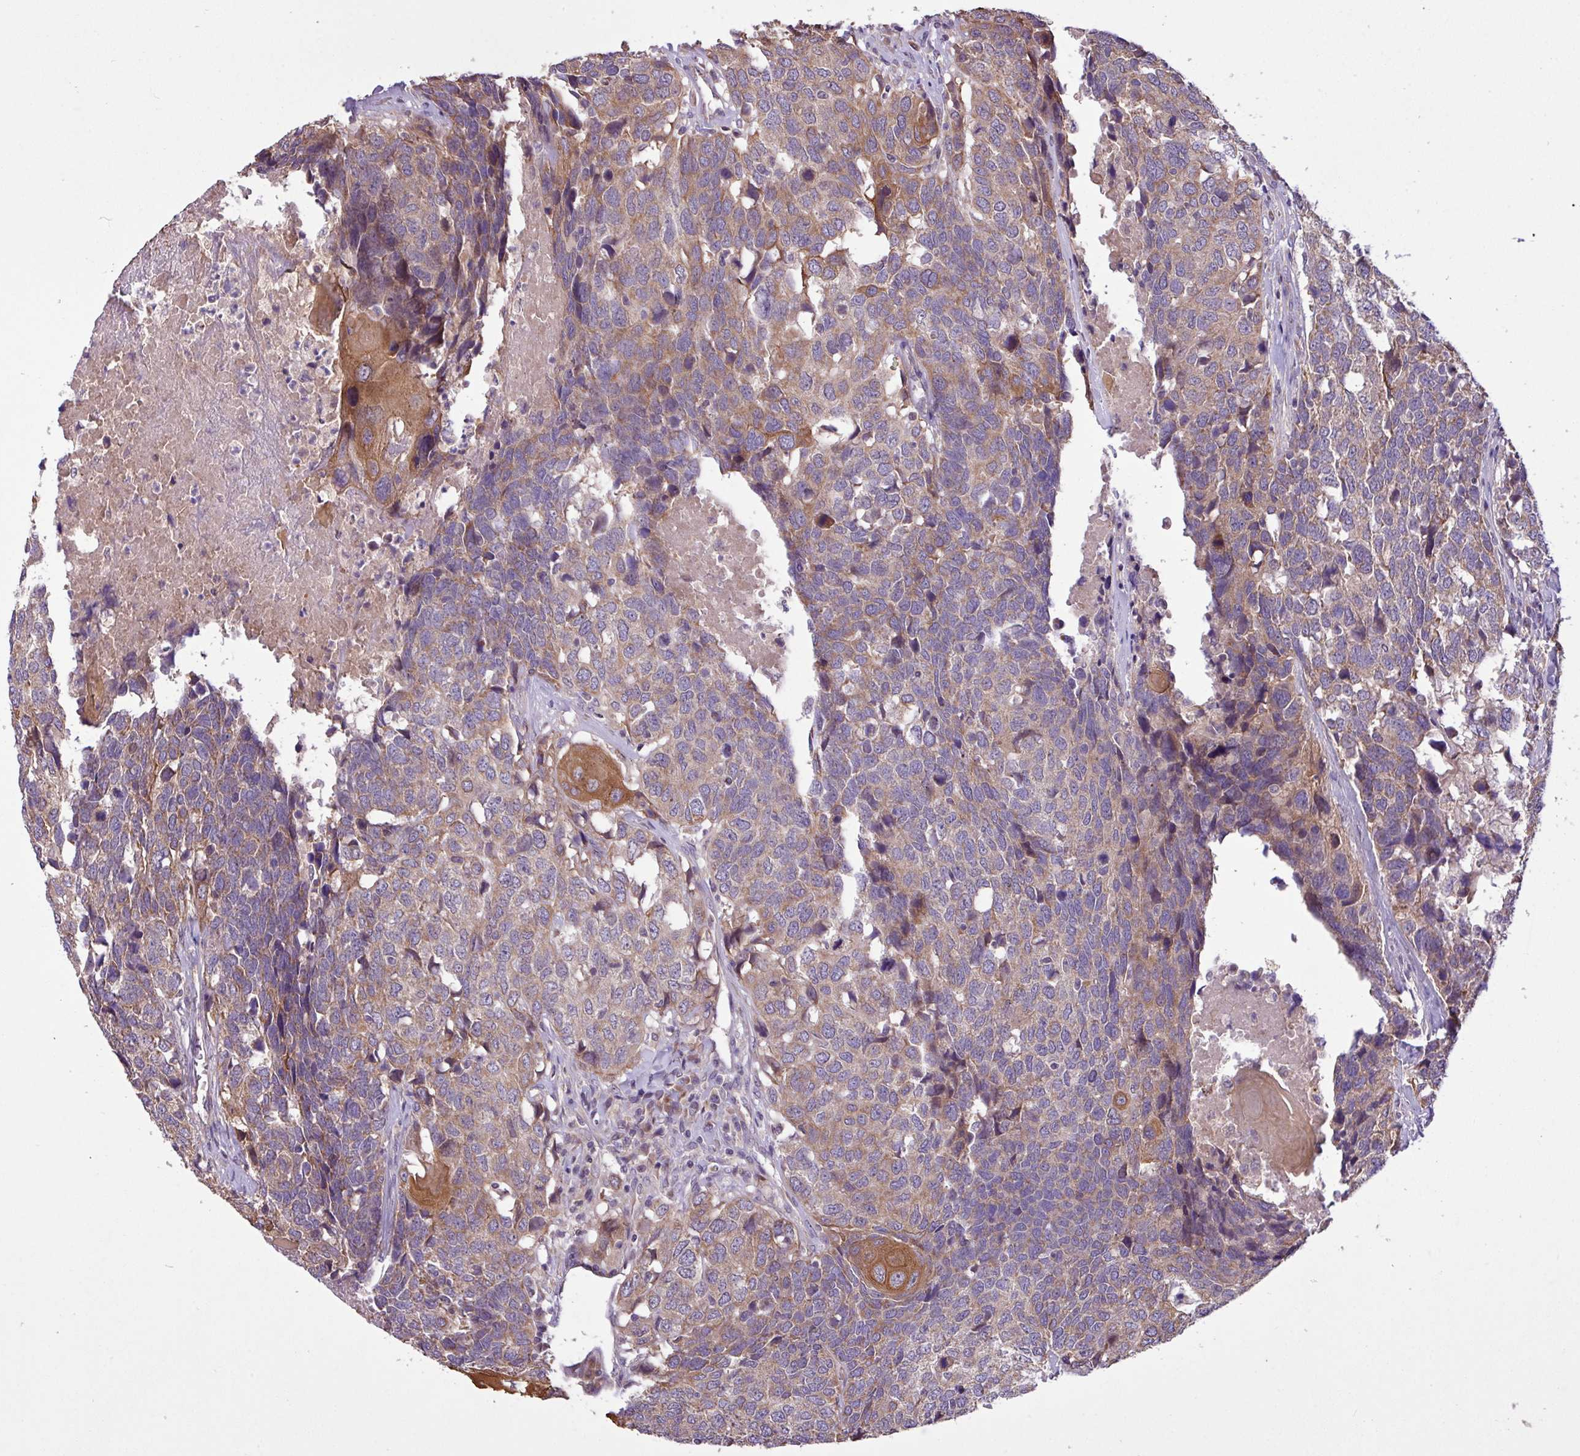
{"staining": {"intensity": "moderate", "quantity": "<25%", "location": "cytoplasmic/membranous"}, "tissue": "head and neck cancer", "cell_type": "Tumor cells", "image_type": "cancer", "snomed": [{"axis": "morphology", "description": "Squamous cell carcinoma, NOS"}, {"axis": "topography", "description": "Head-Neck"}], "caption": "Protein expression analysis of head and neck cancer demonstrates moderate cytoplasmic/membranous expression in about <25% of tumor cells. Using DAB (brown) and hematoxylin (blue) stains, captured at high magnification using brightfield microscopy.", "gene": "TIMM10B", "patient": {"sex": "male", "age": 66}}